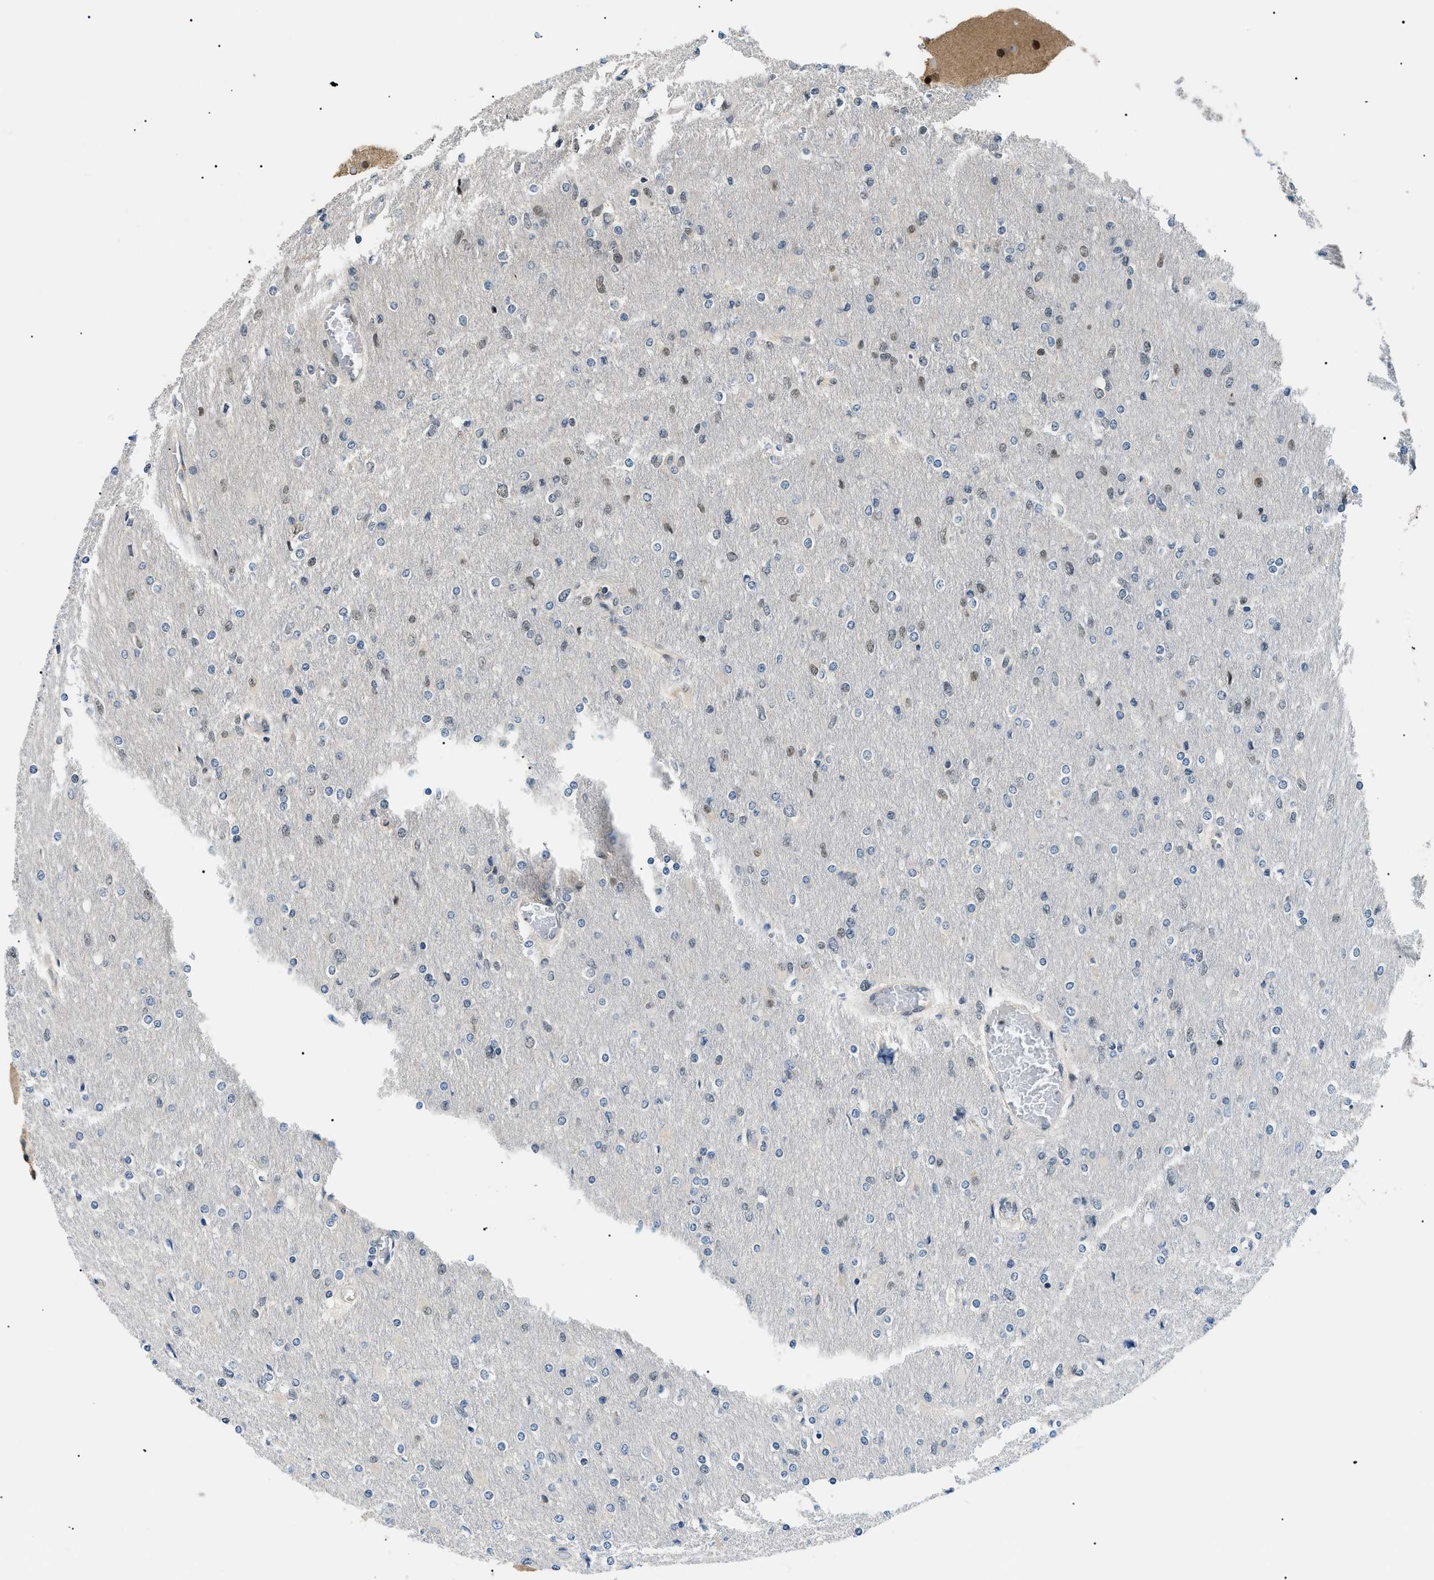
{"staining": {"intensity": "negative", "quantity": "none", "location": "none"}, "tissue": "glioma", "cell_type": "Tumor cells", "image_type": "cancer", "snomed": [{"axis": "morphology", "description": "Glioma, malignant, High grade"}, {"axis": "topography", "description": "Cerebral cortex"}], "caption": "Tumor cells show no significant expression in malignant glioma (high-grade).", "gene": "RBM15", "patient": {"sex": "female", "age": 36}}